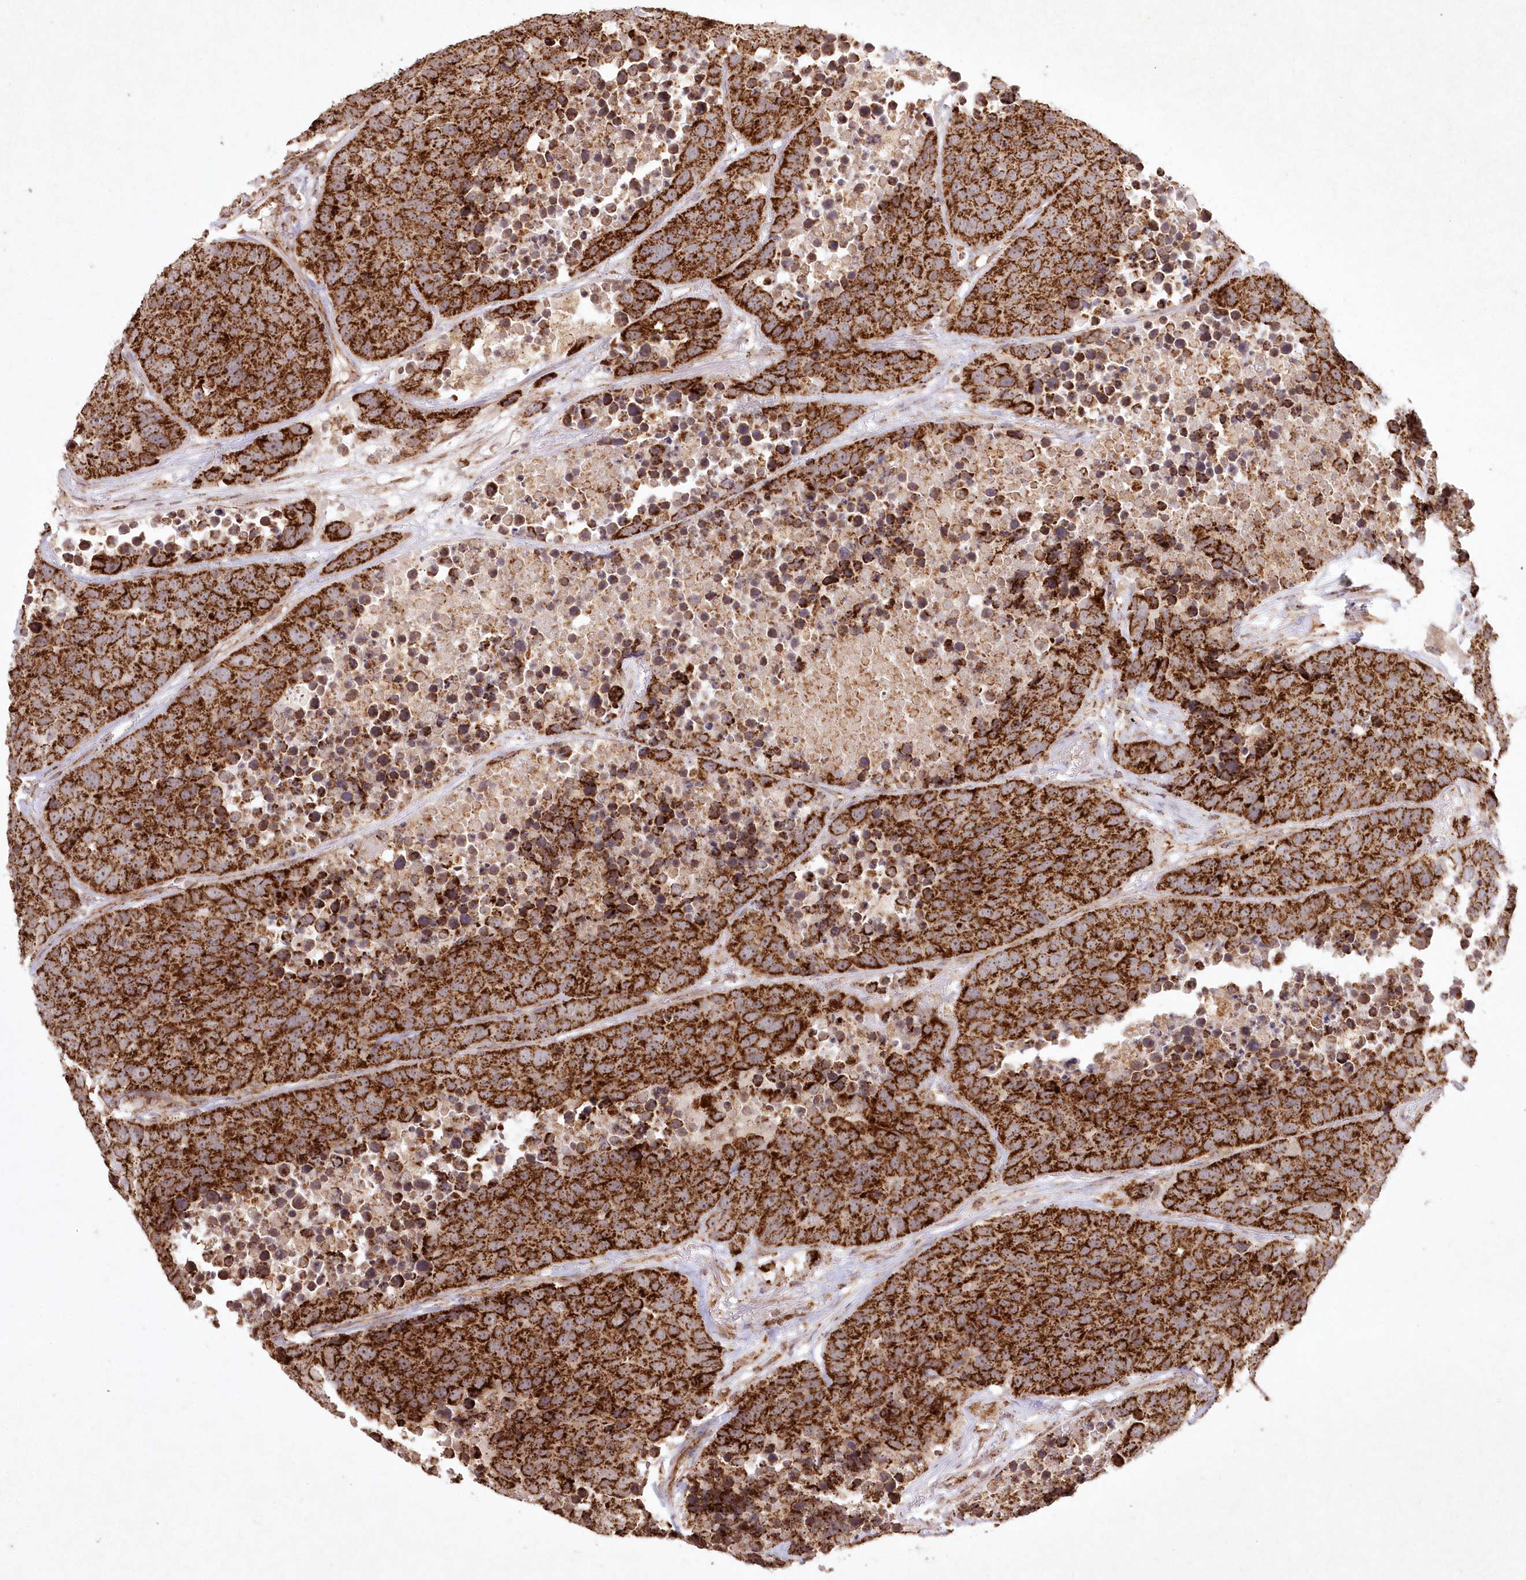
{"staining": {"intensity": "strong", "quantity": ">75%", "location": "cytoplasmic/membranous,nuclear"}, "tissue": "carcinoid", "cell_type": "Tumor cells", "image_type": "cancer", "snomed": [{"axis": "morphology", "description": "Carcinoid, malignant, NOS"}, {"axis": "topography", "description": "Lung"}], "caption": "An IHC histopathology image of neoplastic tissue is shown. Protein staining in brown labels strong cytoplasmic/membranous and nuclear positivity in carcinoid within tumor cells.", "gene": "LRPPRC", "patient": {"sex": "male", "age": 60}}